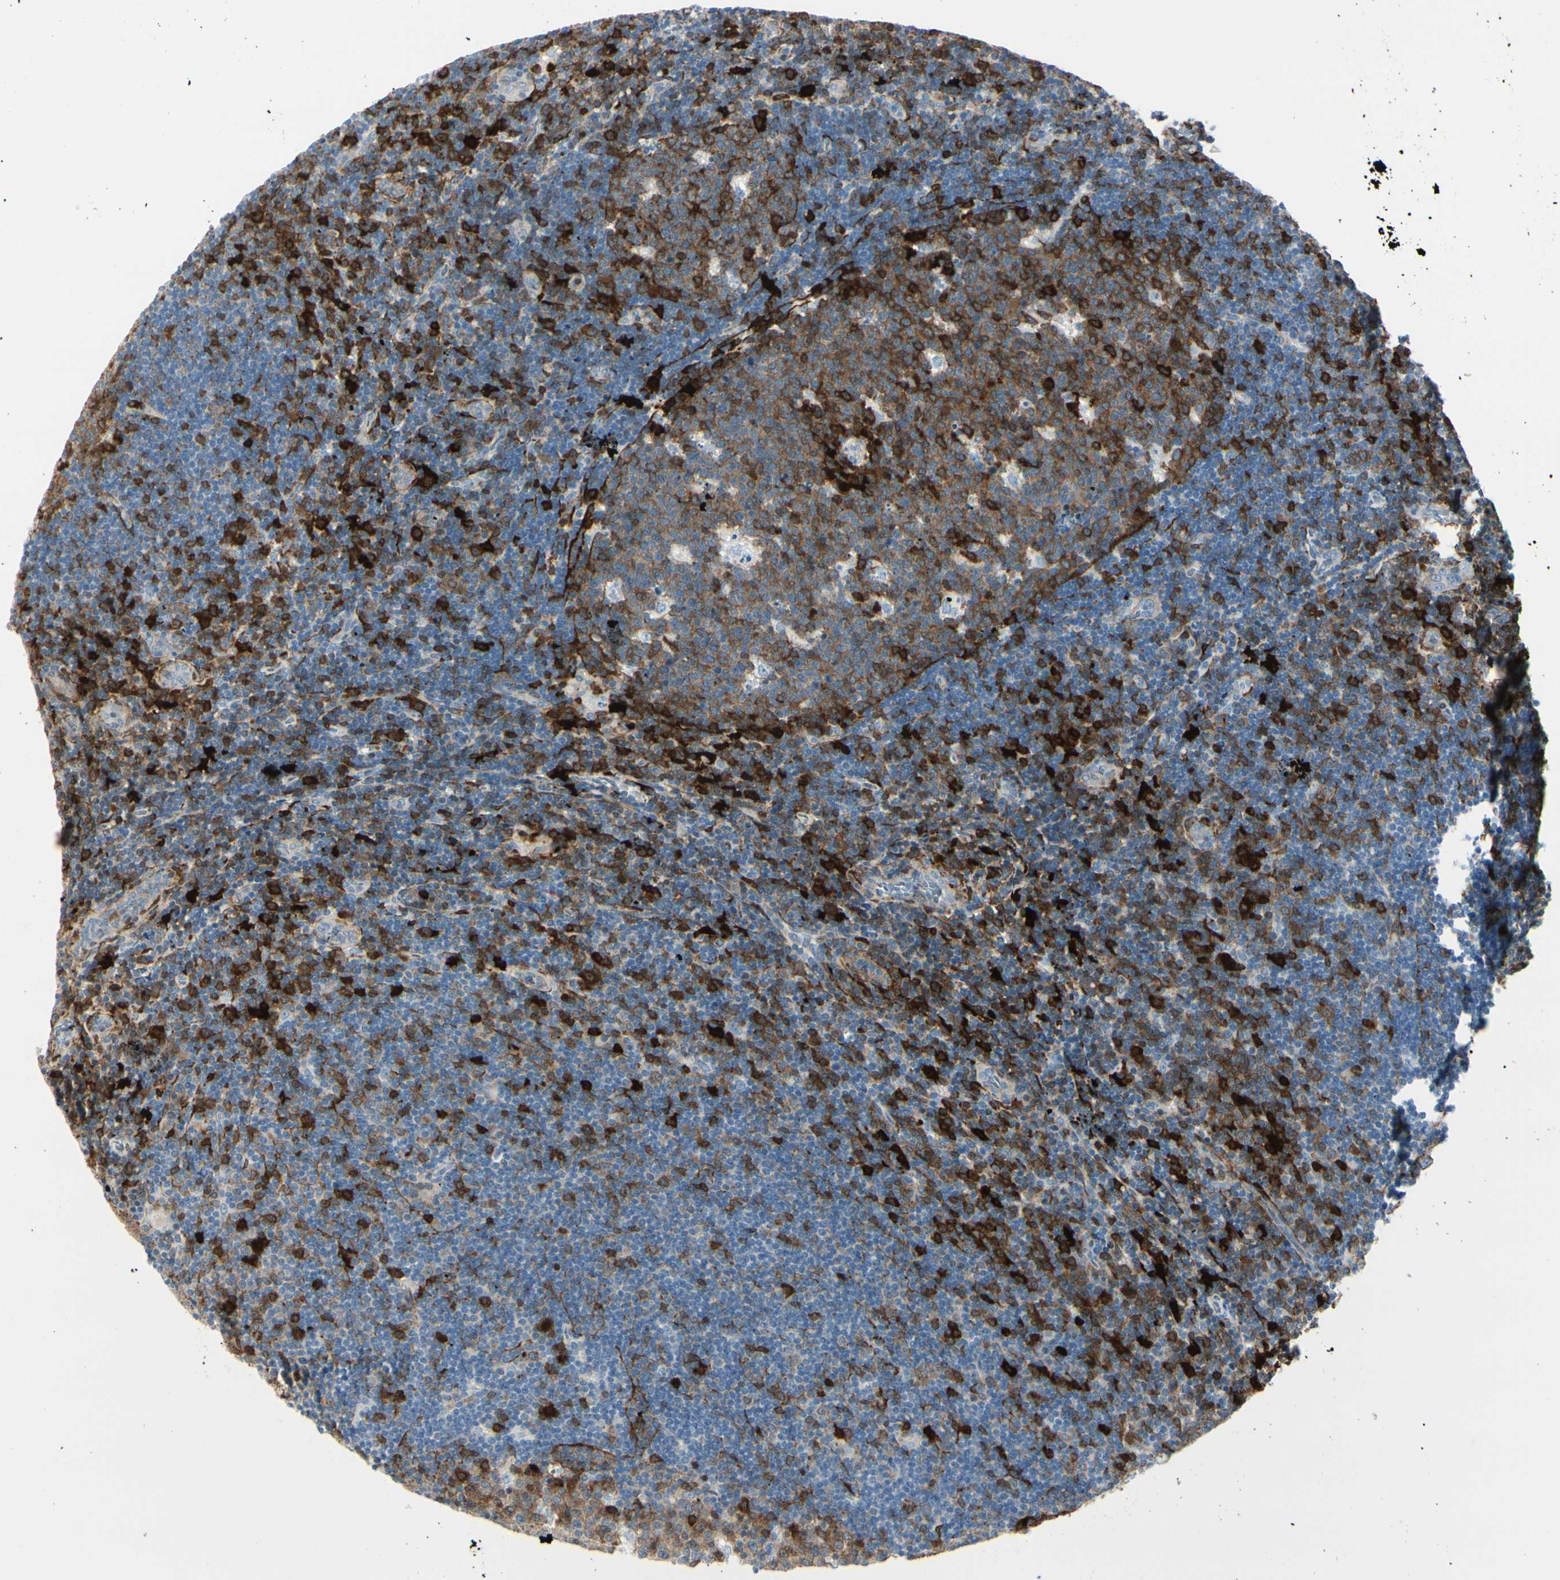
{"staining": {"intensity": "strong", "quantity": ">75%", "location": "cytoplasmic/membranous"}, "tissue": "lymph node", "cell_type": "Germinal center cells", "image_type": "normal", "snomed": [{"axis": "morphology", "description": "Normal tissue, NOS"}, {"axis": "topography", "description": "Lymph node"}, {"axis": "topography", "description": "Salivary gland"}], "caption": "Germinal center cells reveal strong cytoplasmic/membranous expression in about >75% of cells in benign lymph node. The staining is performed using DAB (3,3'-diaminobenzidine) brown chromogen to label protein expression. The nuclei are counter-stained blue using hematoxylin.", "gene": "TRAF1", "patient": {"sex": "male", "age": 8}}